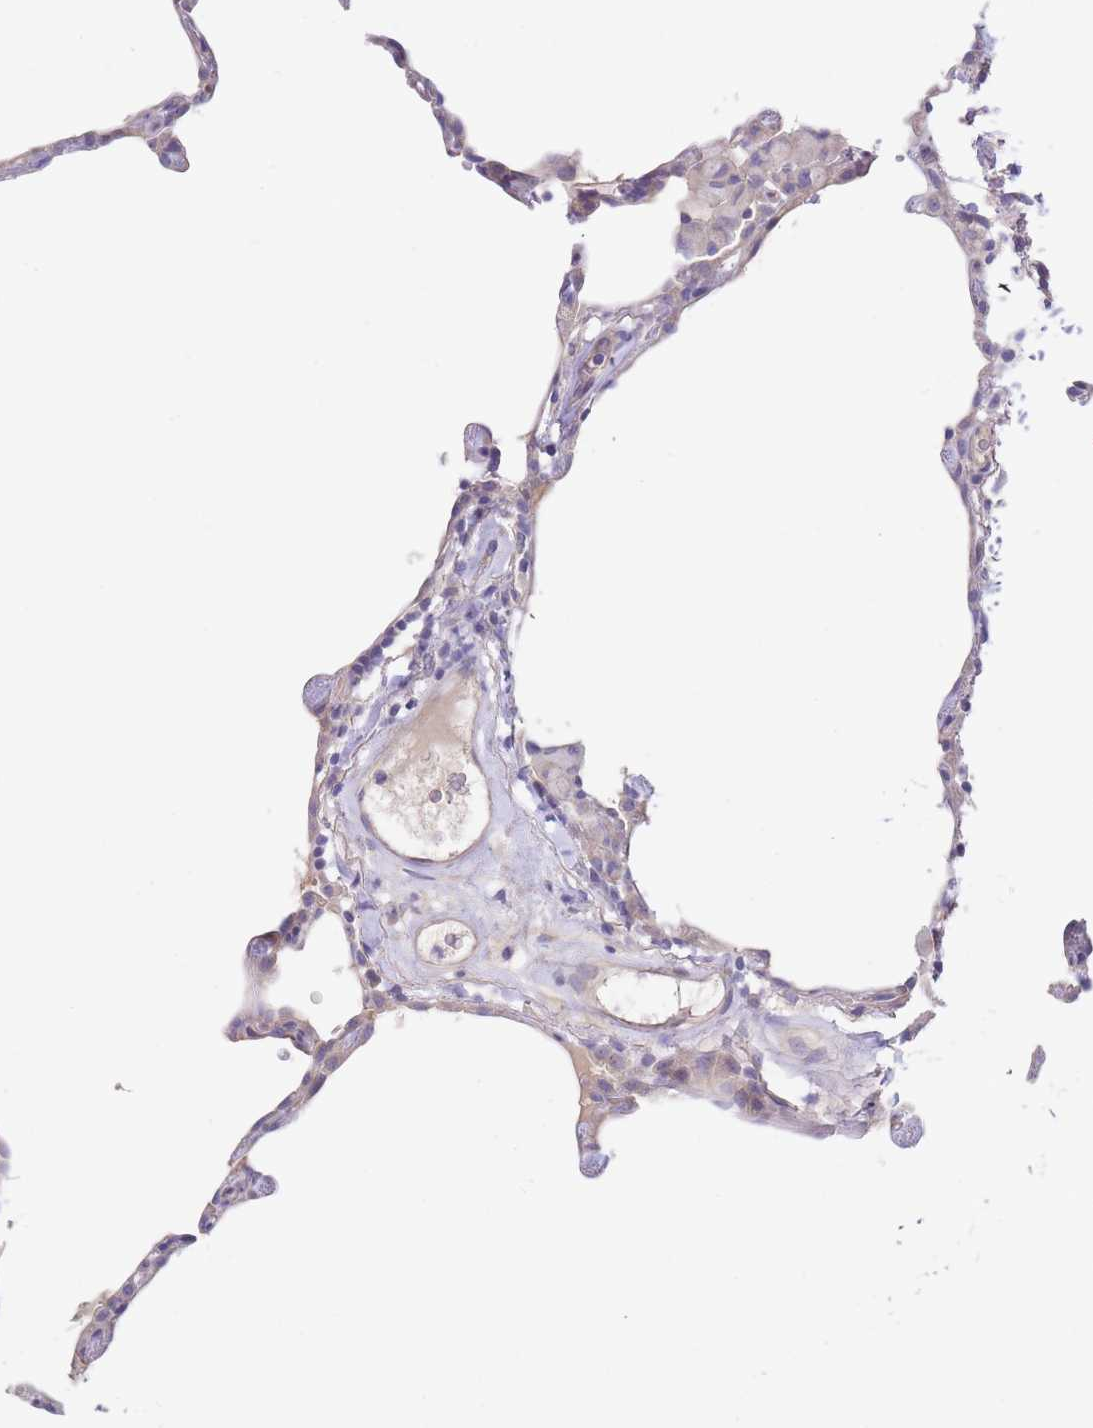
{"staining": {"intensity": "negative", "quantity": "none", "location": "none"}, "tissue": "lung", "cell_type": "Alveolar cells", "image_type": "normal", "snomed": [{"axis": "morphology", "description": "Normal tissue, NOS"}, {"axis": "topography", "description": "Lung"}], "caption": "This is a histopathology image of immunohistochemistry (IHC) staining of normal lung, which shows no positivity in alveolar cells. (DAB IHC with hematoxylin counter stain).", "gene": "ZNF281", "patient": {"sex": "female", "age": 57}}